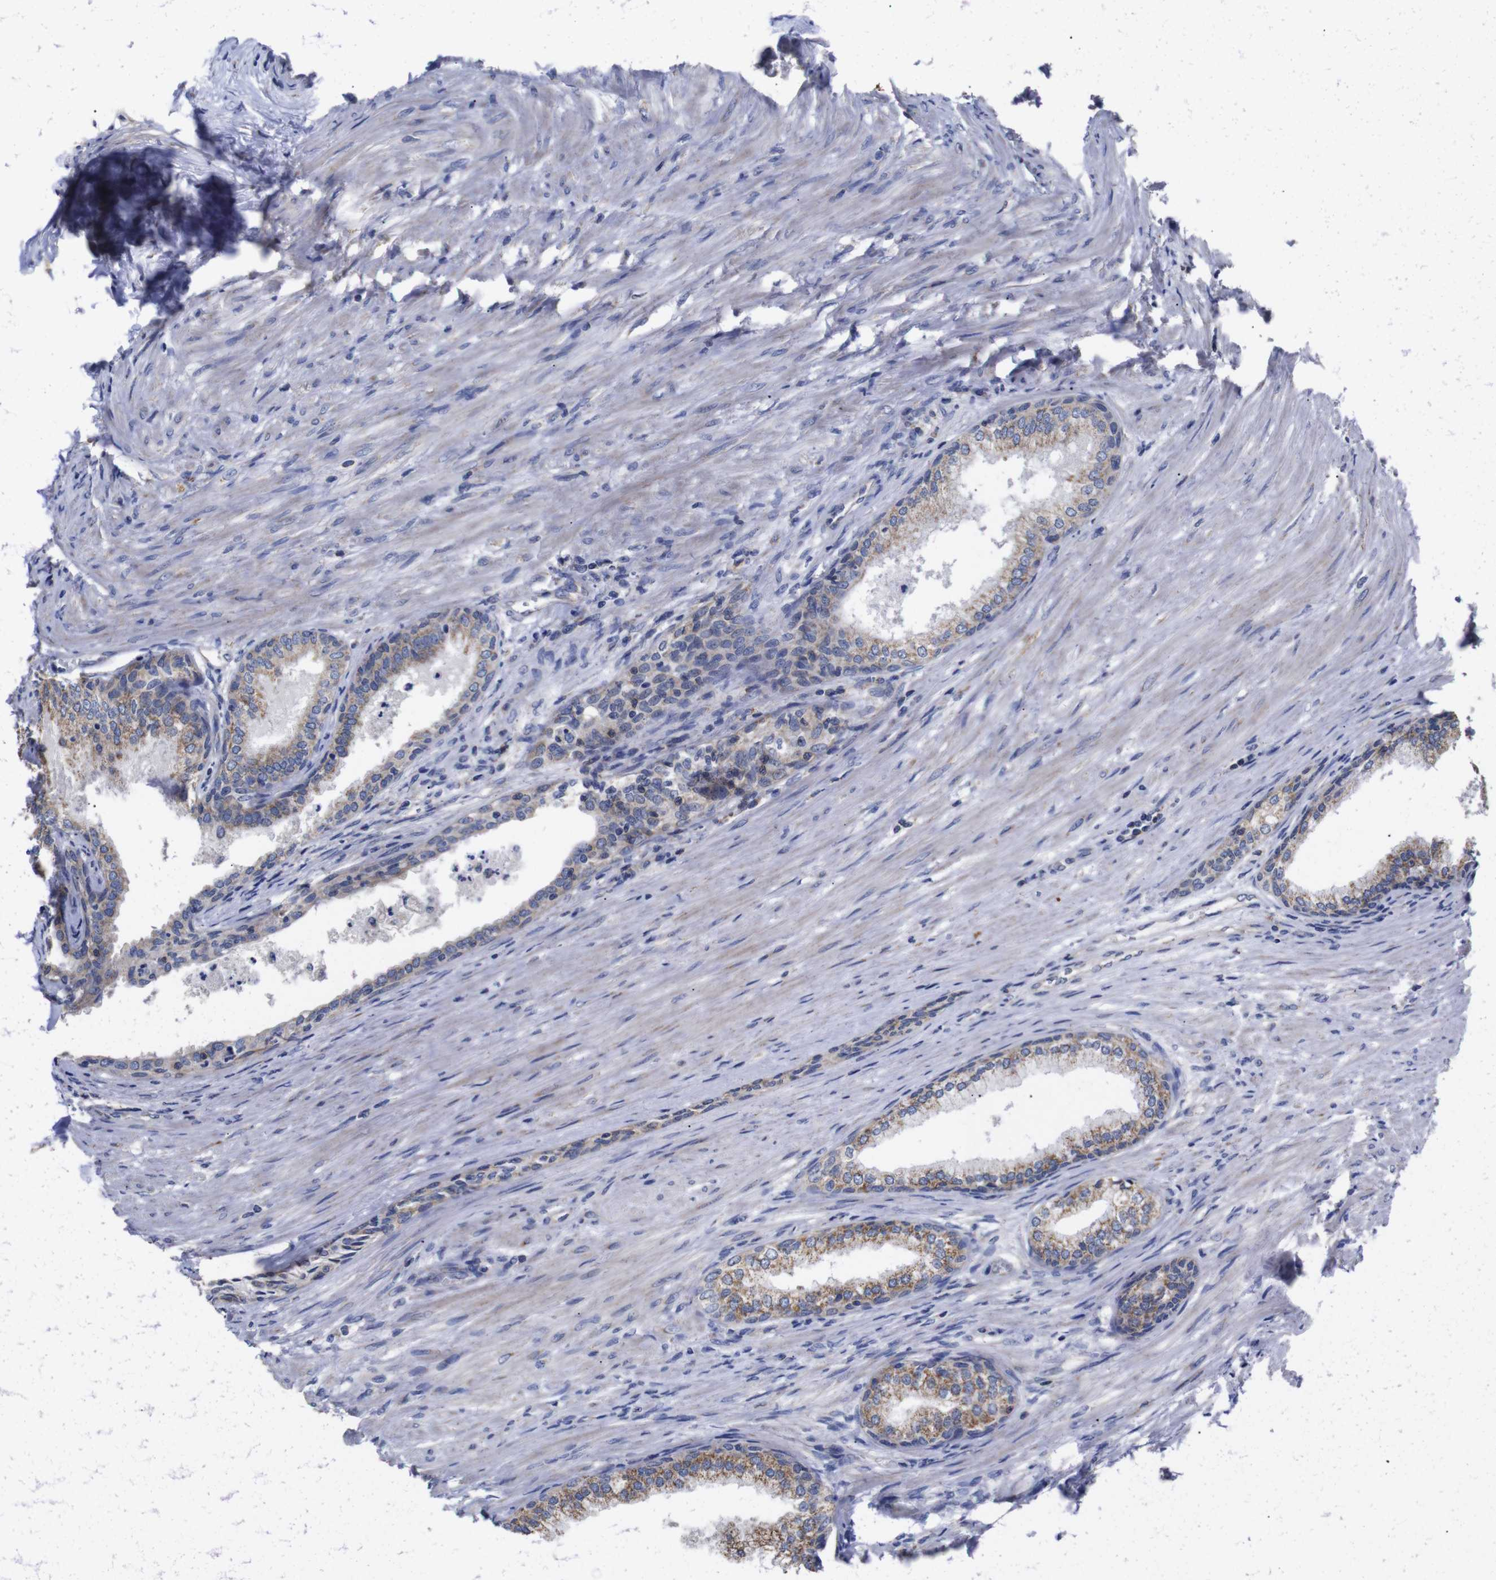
{"staining": {"intensity": "moderate", "quantity": ">75%", "location": "cytoplasmic/membranous"}, "tissue": "prostate", "cell_type": "Glandular cells", "image_type": "normal", "snomed": [{"axis": "morphology", "description": "Normal tissue, NOS"}, {"axis": "topography", "description": "Prostate"}], "caption": "Immunohistochemistry (IHC) (DAB (3,3'-diaminobenzidine)) staining of unremarkable prostate shows moderate cytoplasmic/membranous protein staining in approximately >75% of glandular cells.", "gene": "OPN3", "patient": {"sex": "male", "age": 76}}